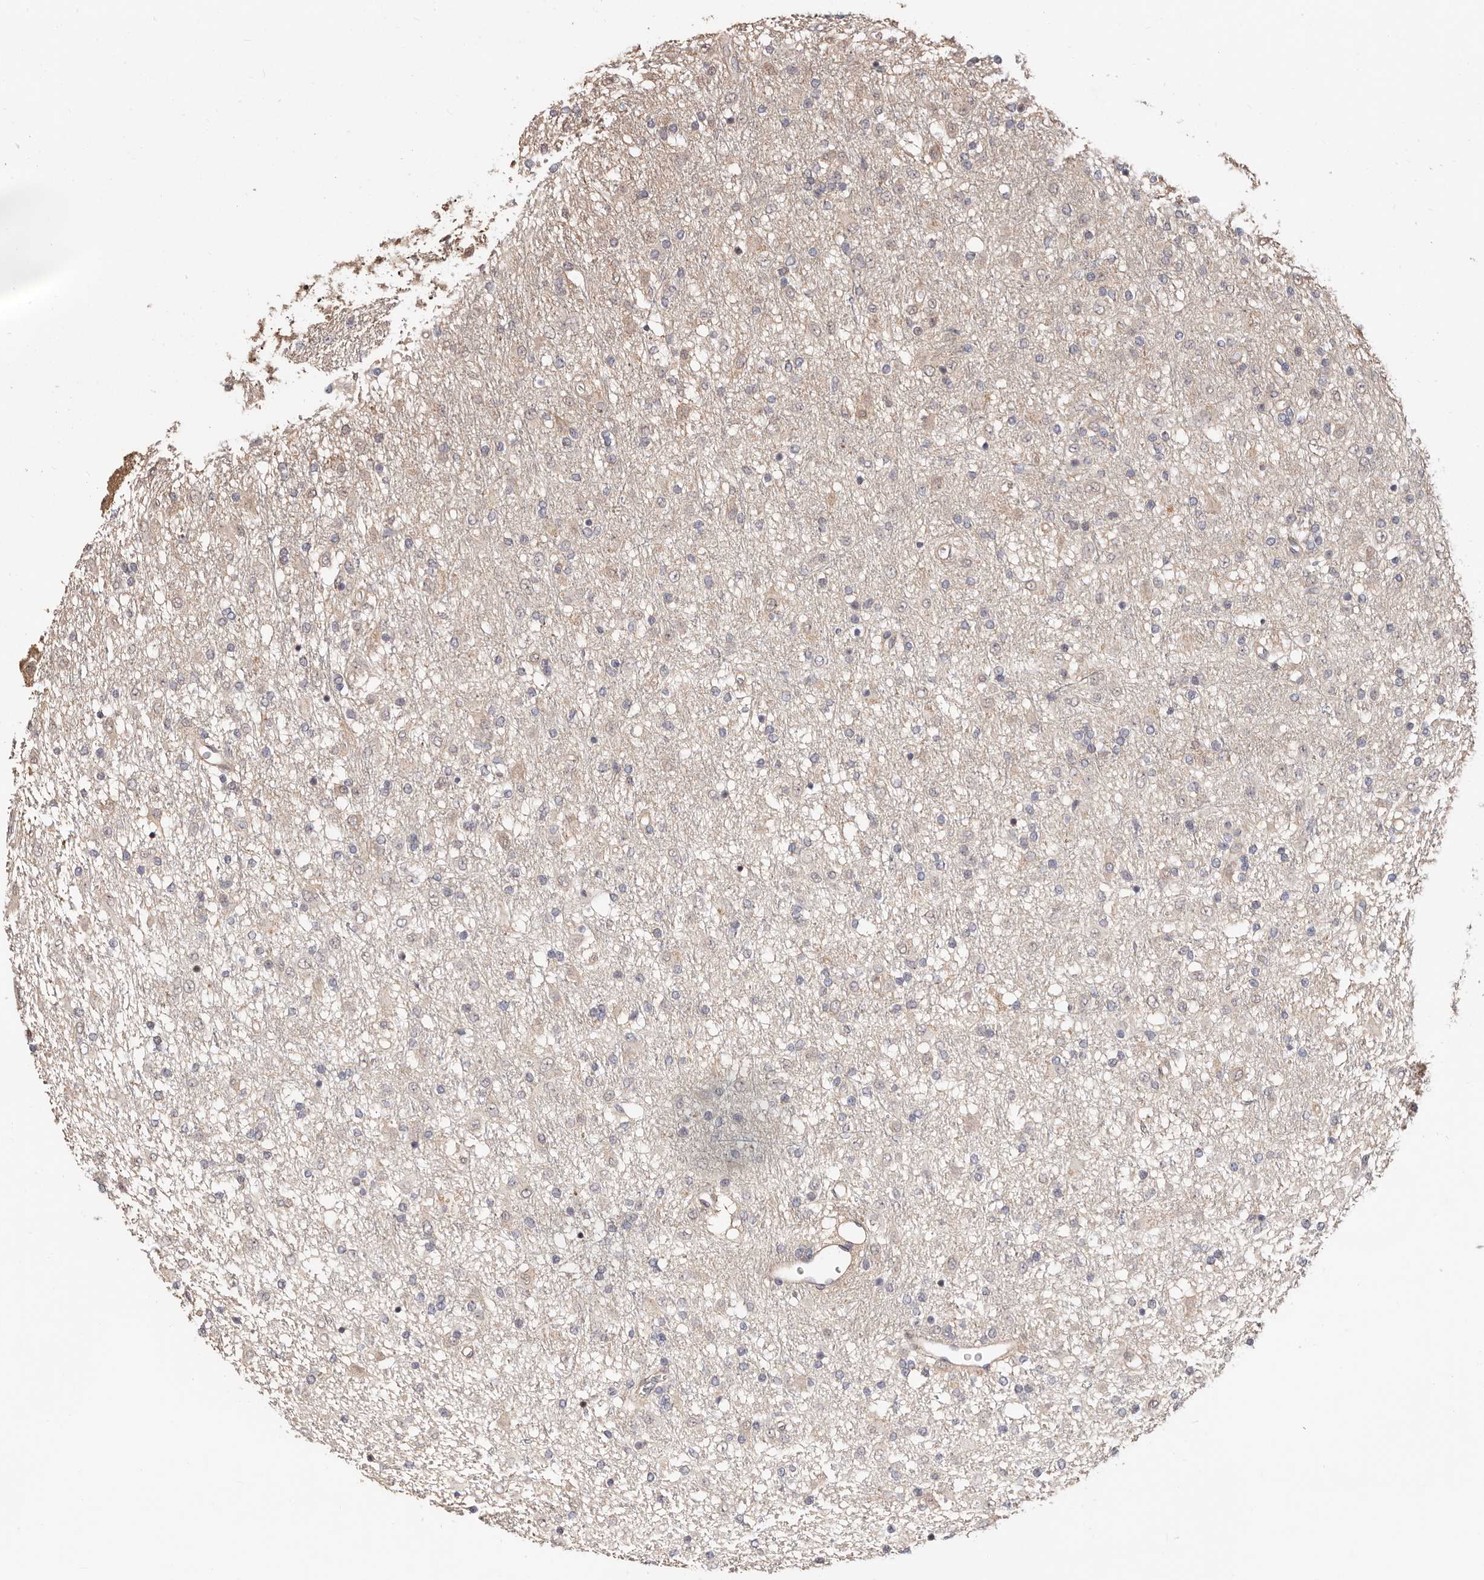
{"staining": {"intensity": "negative", "quantity": "none", "location": "none"}, "tissue": "glioma", "cell_type": "Tumor cells", "image_type": "cancer", "snomed": [{"axis": "morphology", "description": "Glioma, malignant, Low grade"}, {"axis": "topography", "description": "Brain"}], "caption": "Tumor cells show no significant positivity in glioma.", "gene": "TRIP13", "patient": {"sex": "male", "age": 65}}